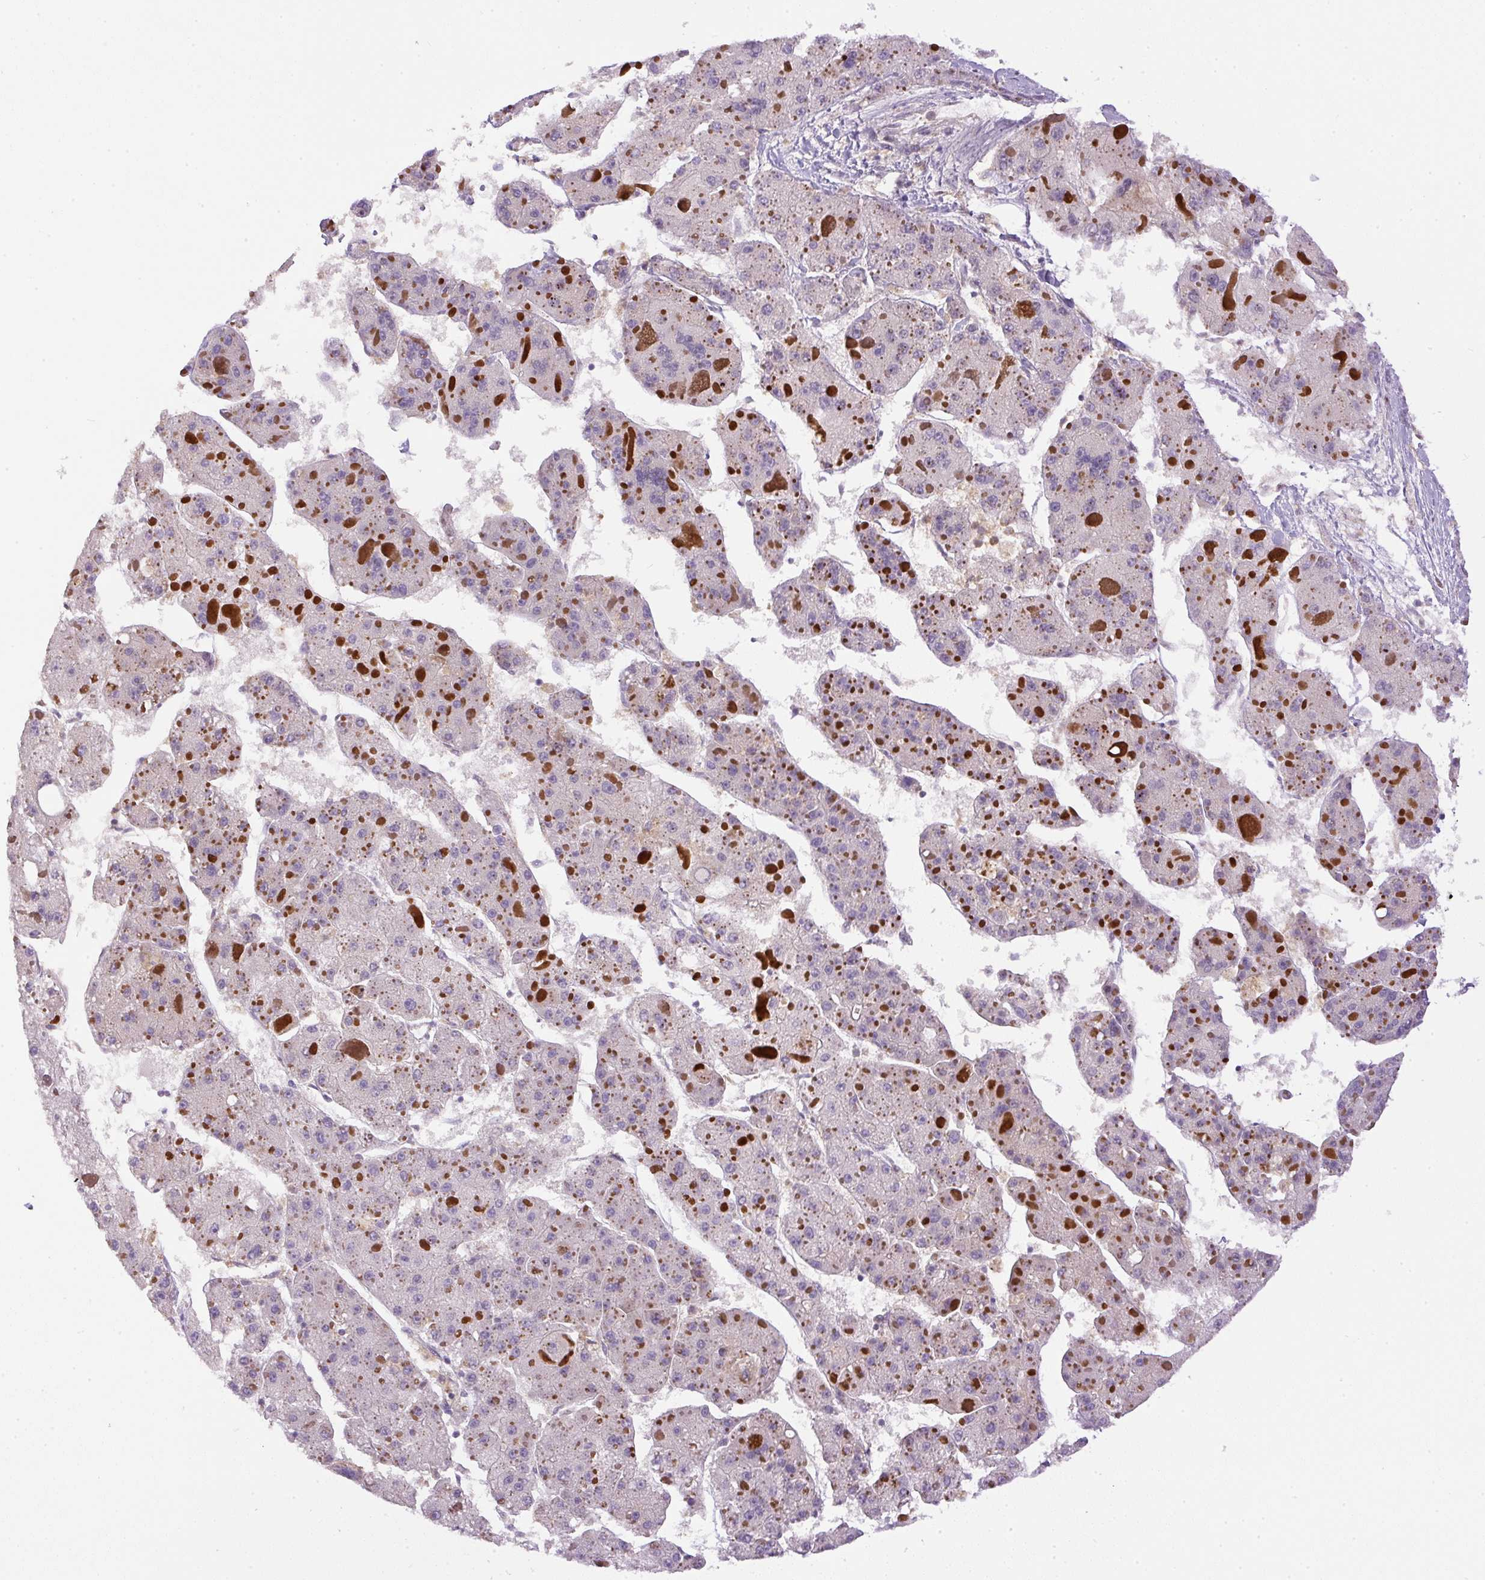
{"staining": {"intensity": "negative", "quantity": "none", "location": "none"}, "tissue": "liver cancer", "cell_type": "Tumor cells", "image_type": "cancer", "snomed": [{"axis": "morphology", "description": "Carcinoma, Hepatocellular, NOS"}, {"axis": "topography", "description": "Liver"}], "caption": "A micrograph of liver hepatocellular carcinoma stained for a protein reveals no brown staining in tumor cells. Nuclei are stained in blue.", "gene": "DAPK1", "patient": {"sex": "female", "age": 73}}